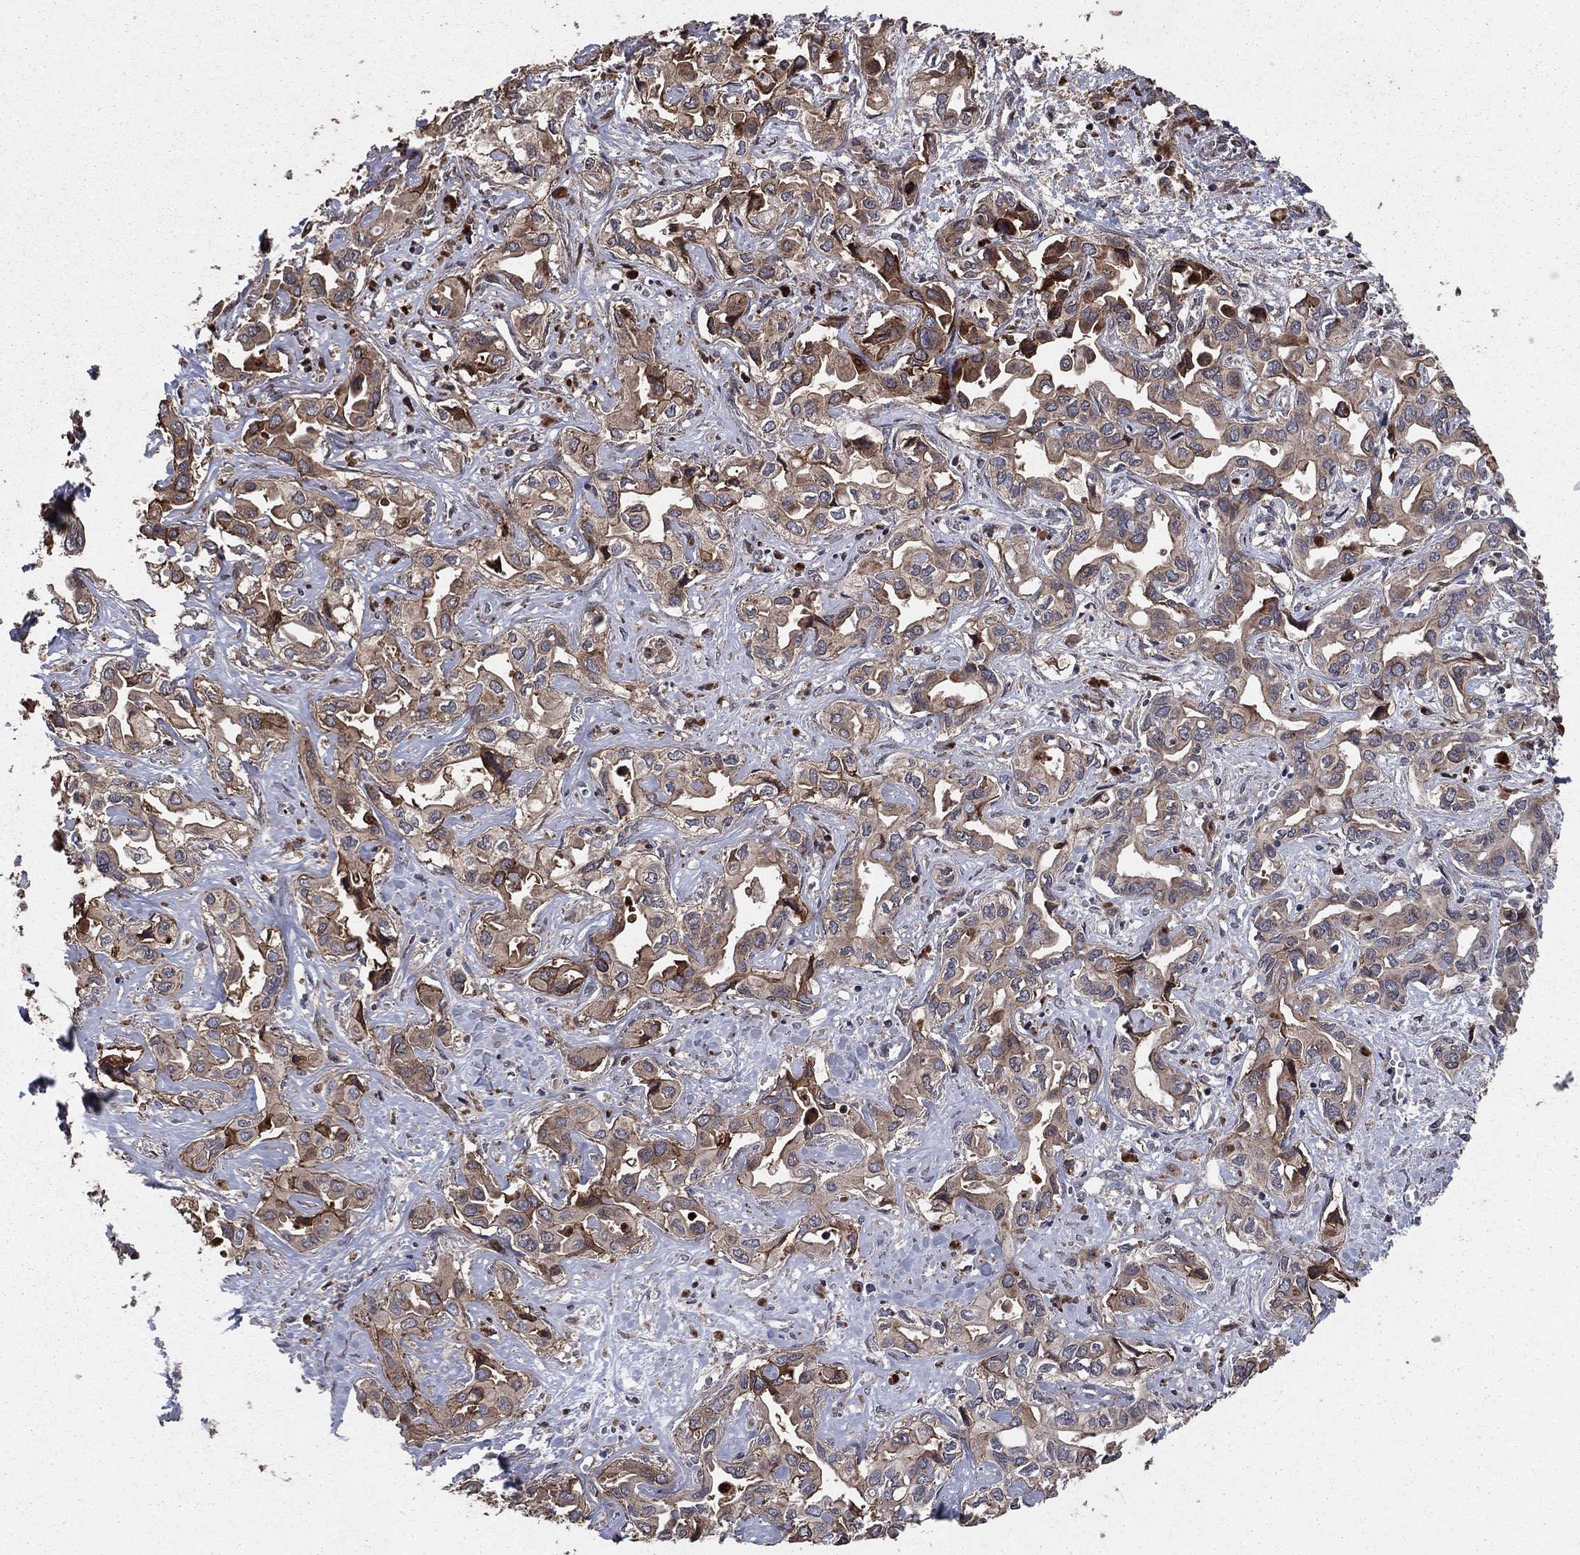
{"staining": {"intensity": "weak", "quantity": "<25%", "location": "cytoplasmic/membranous"}, "tissue": "liver cancer", "cell_type": "Tumor cells", "image_type": "cancer", "snomed": [{"axis": "morphology", "description": "Cholangiocarcinoma"}, {"axis": "topography", "description": "Liver"}], "caption": "High magnification brightfield microscopy of liver cancer stained with DAB (3,3'-diaminobenzidine) (brown) and counterstained with hematoxylin (blue): tumor cells show no significant staining.", "gene": "GYG1", "patient": {"sex": "female", "age": 64}}